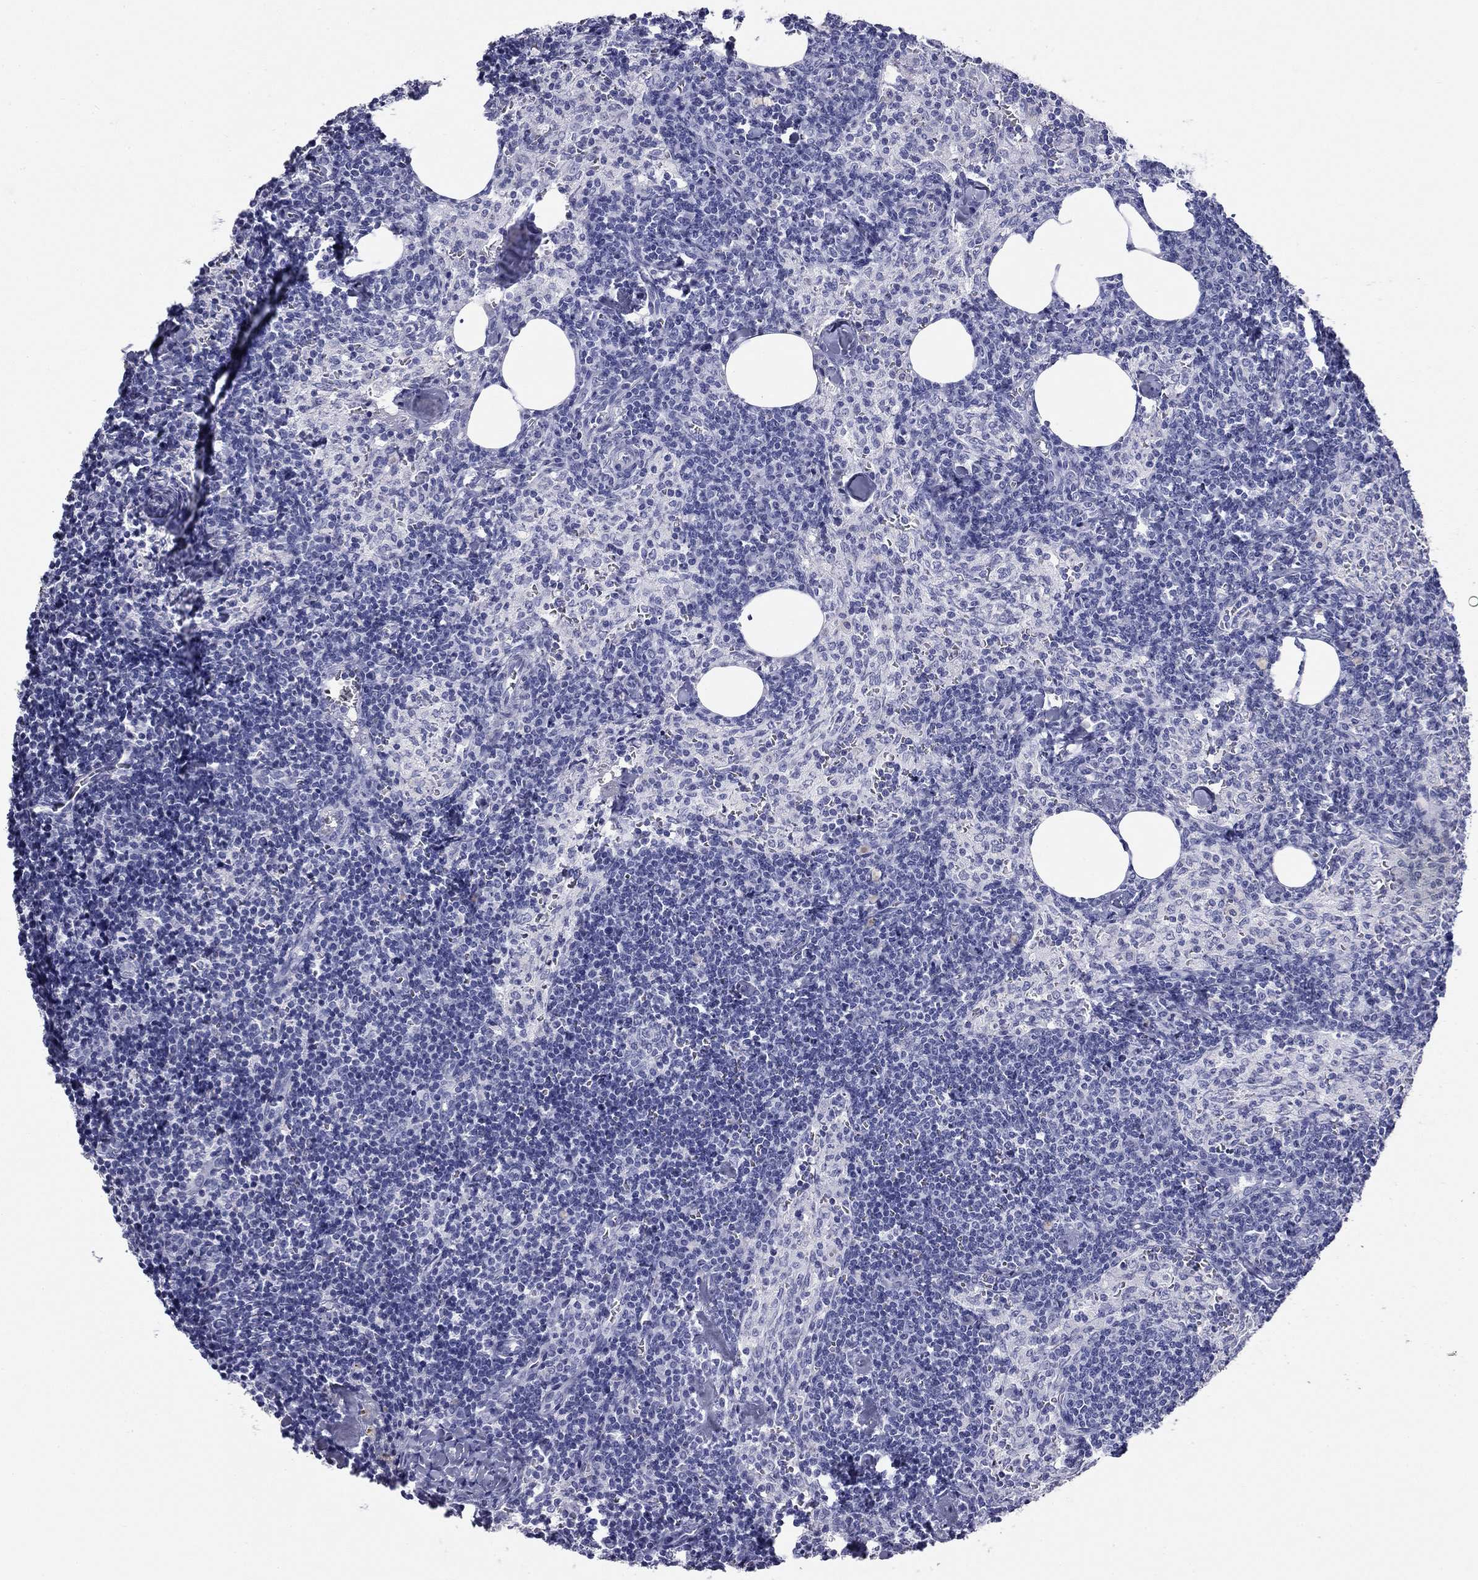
{"staining": {"intensity": "negative", "quantity": "none", "location": "none"}, "tissue": "lymph node", "cell_type": "Non-germinal center cells", "image_type": "normal", "snomed": [{"axis": "morphology", "description": "Normal tissue, NOS"}, {"axis": "topography", "description": "Lymph node"}], "caption": "A high-resolution image shows immunohistochemistry (IHC) staining of unremarkable lymph node, which shows no significant positivity in non-germinal center cells.", "gene": "NPPA", "patient": {"sex": "female", "age": 52}}